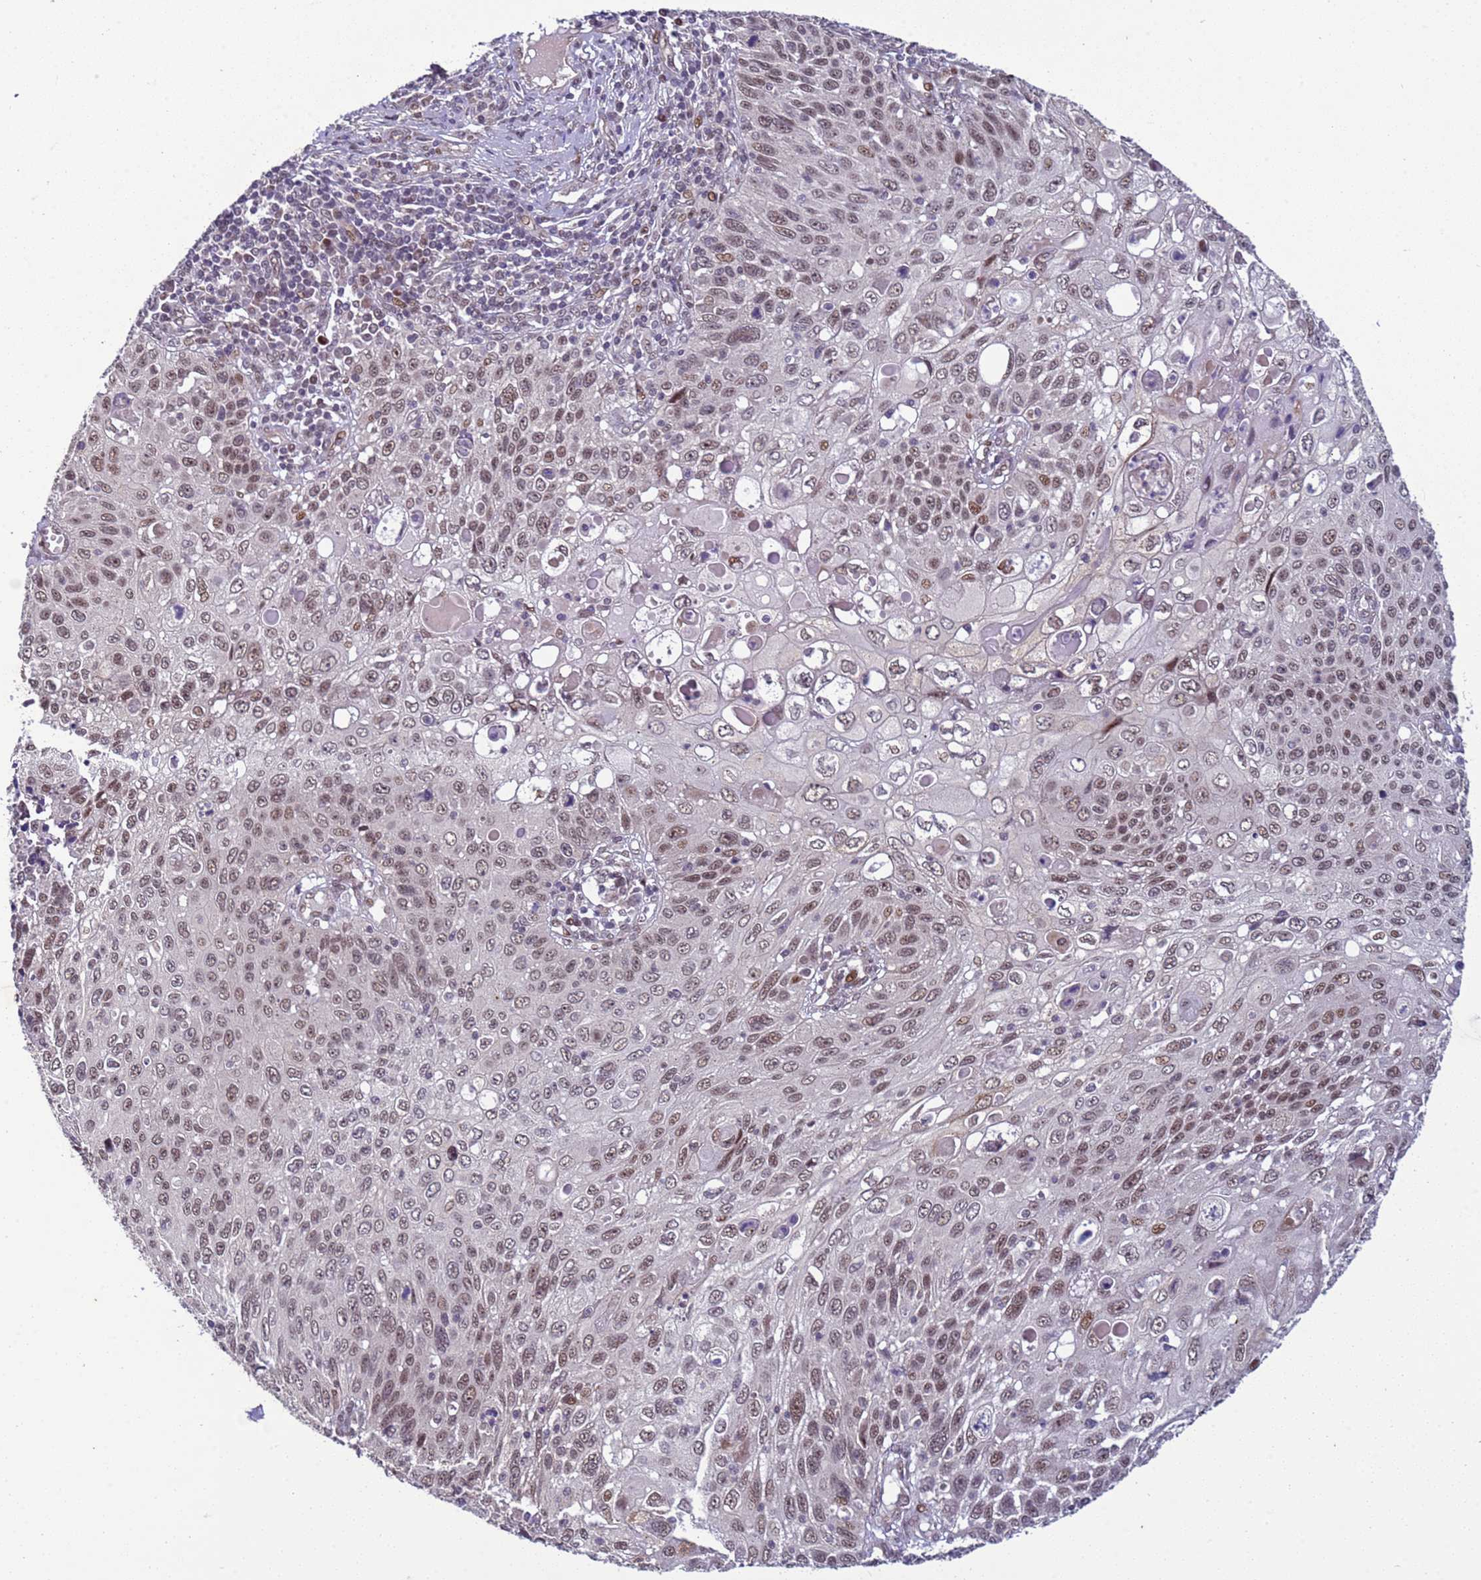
{"staining": {"intensity": "moderate", "quantity": "25%-75%", "location": "nuclear"}, "tissue": "cervical cancer", "cell_type": "Tumor cells", "image_type": "cancer", "snomed": [{"axis": "morphology", "description": "Squamous cell carcinoma, NOS"}, {"axis": "topography", "description": "Cervix"}], "caption": "Protein analysis of squamous cell carcinoma (cervical) tissue exhibits moderate nuclear staining in about 25%-75% of tumor cells.", "gene": "SHC3", "patient": {"sex": "female", "age": 70}}